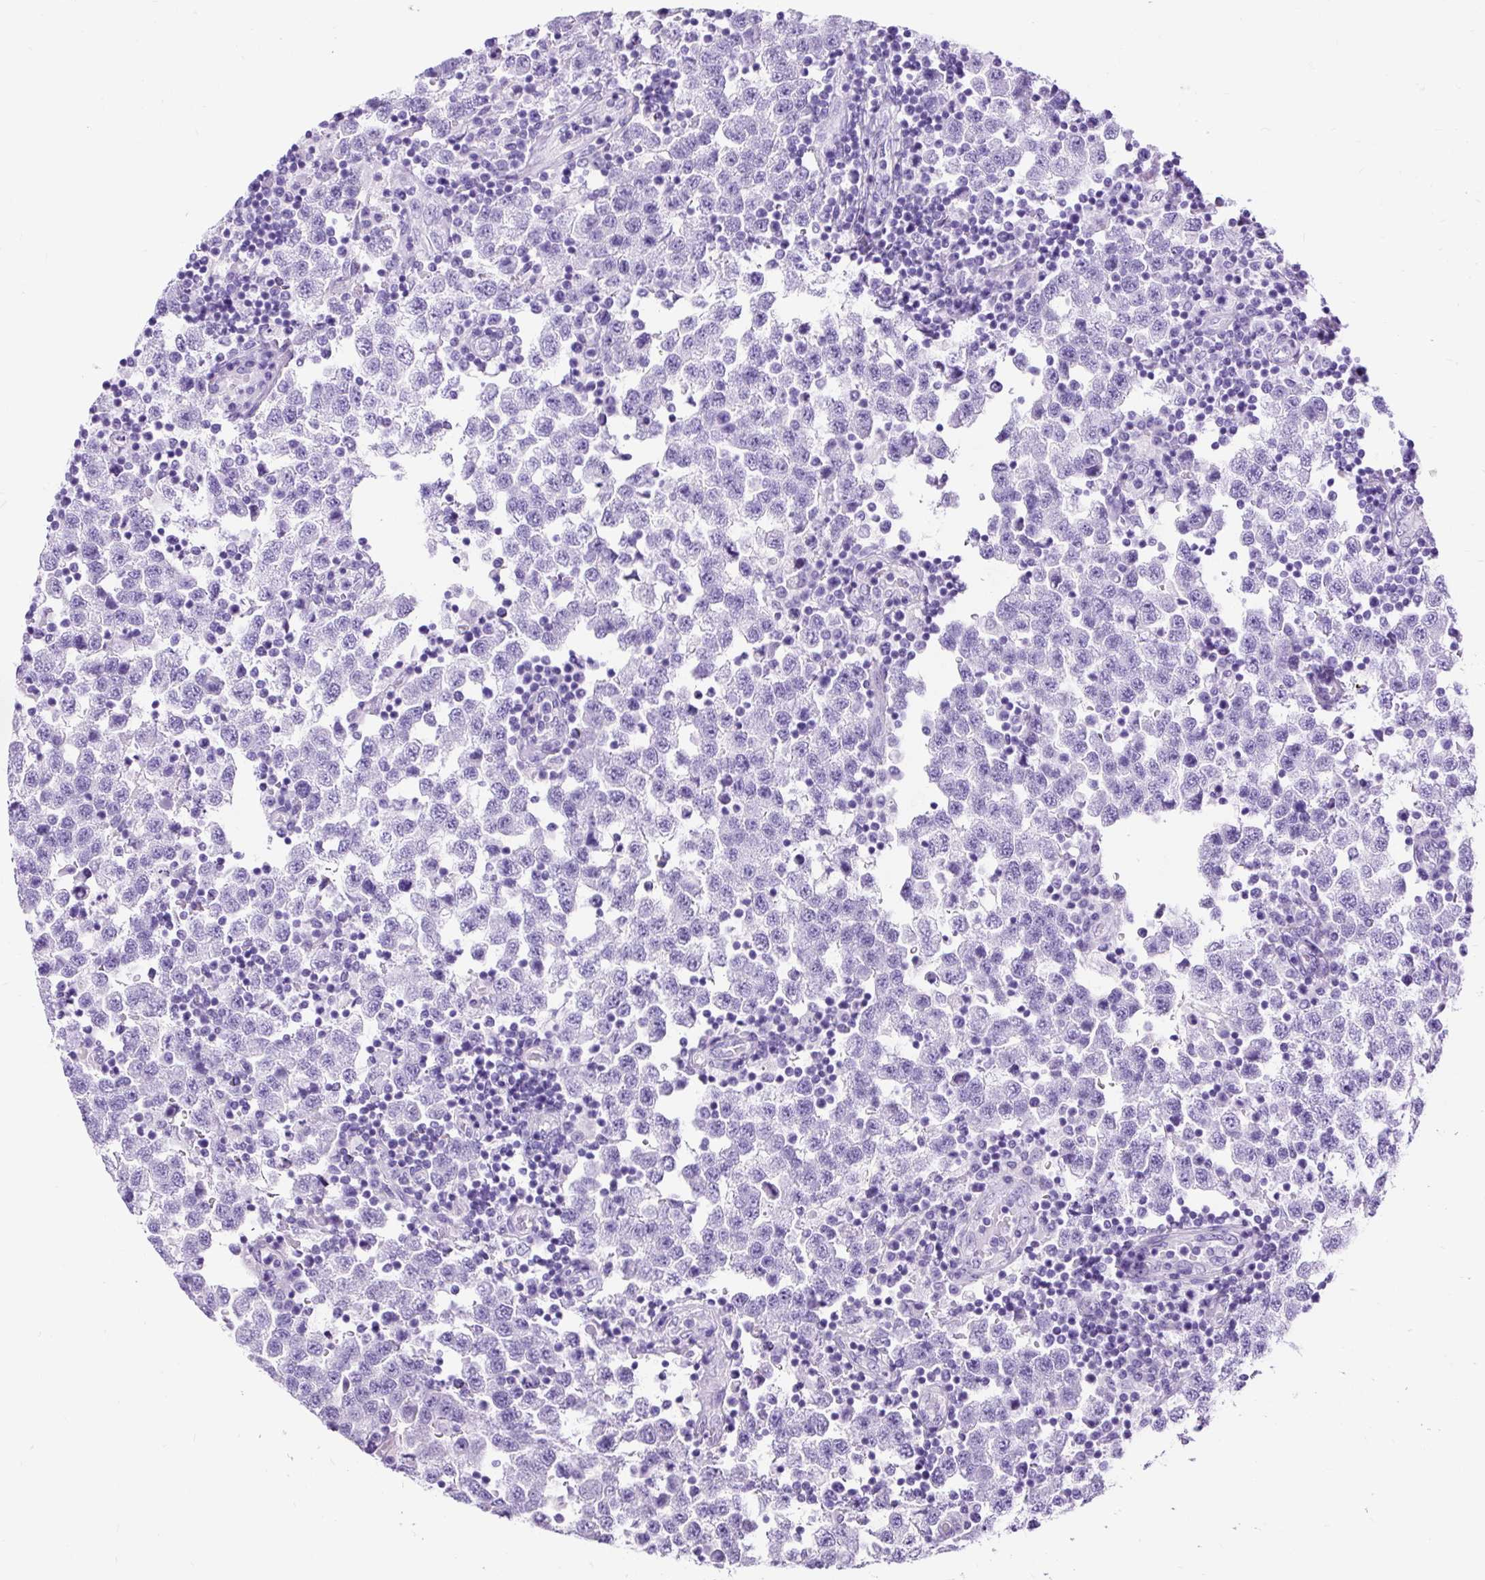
{"staining": {"intensity": "negative", "quantity": "none", "location": "none"}, "tissue": "testis cancer", "cell_type": "Tumor cells", "image_type": "cancer", "snomed": [{"axis": "morphology", "description": "Seminoma, NOS"}, {"axis": "topography", "description": "Testis"}], "caption": "Testis seminoma was stained to show a protein in brown. There is no significant staining in tumor cells.", "gene": "PDIA2", "patient": {"sex": "male", "age": 34}}